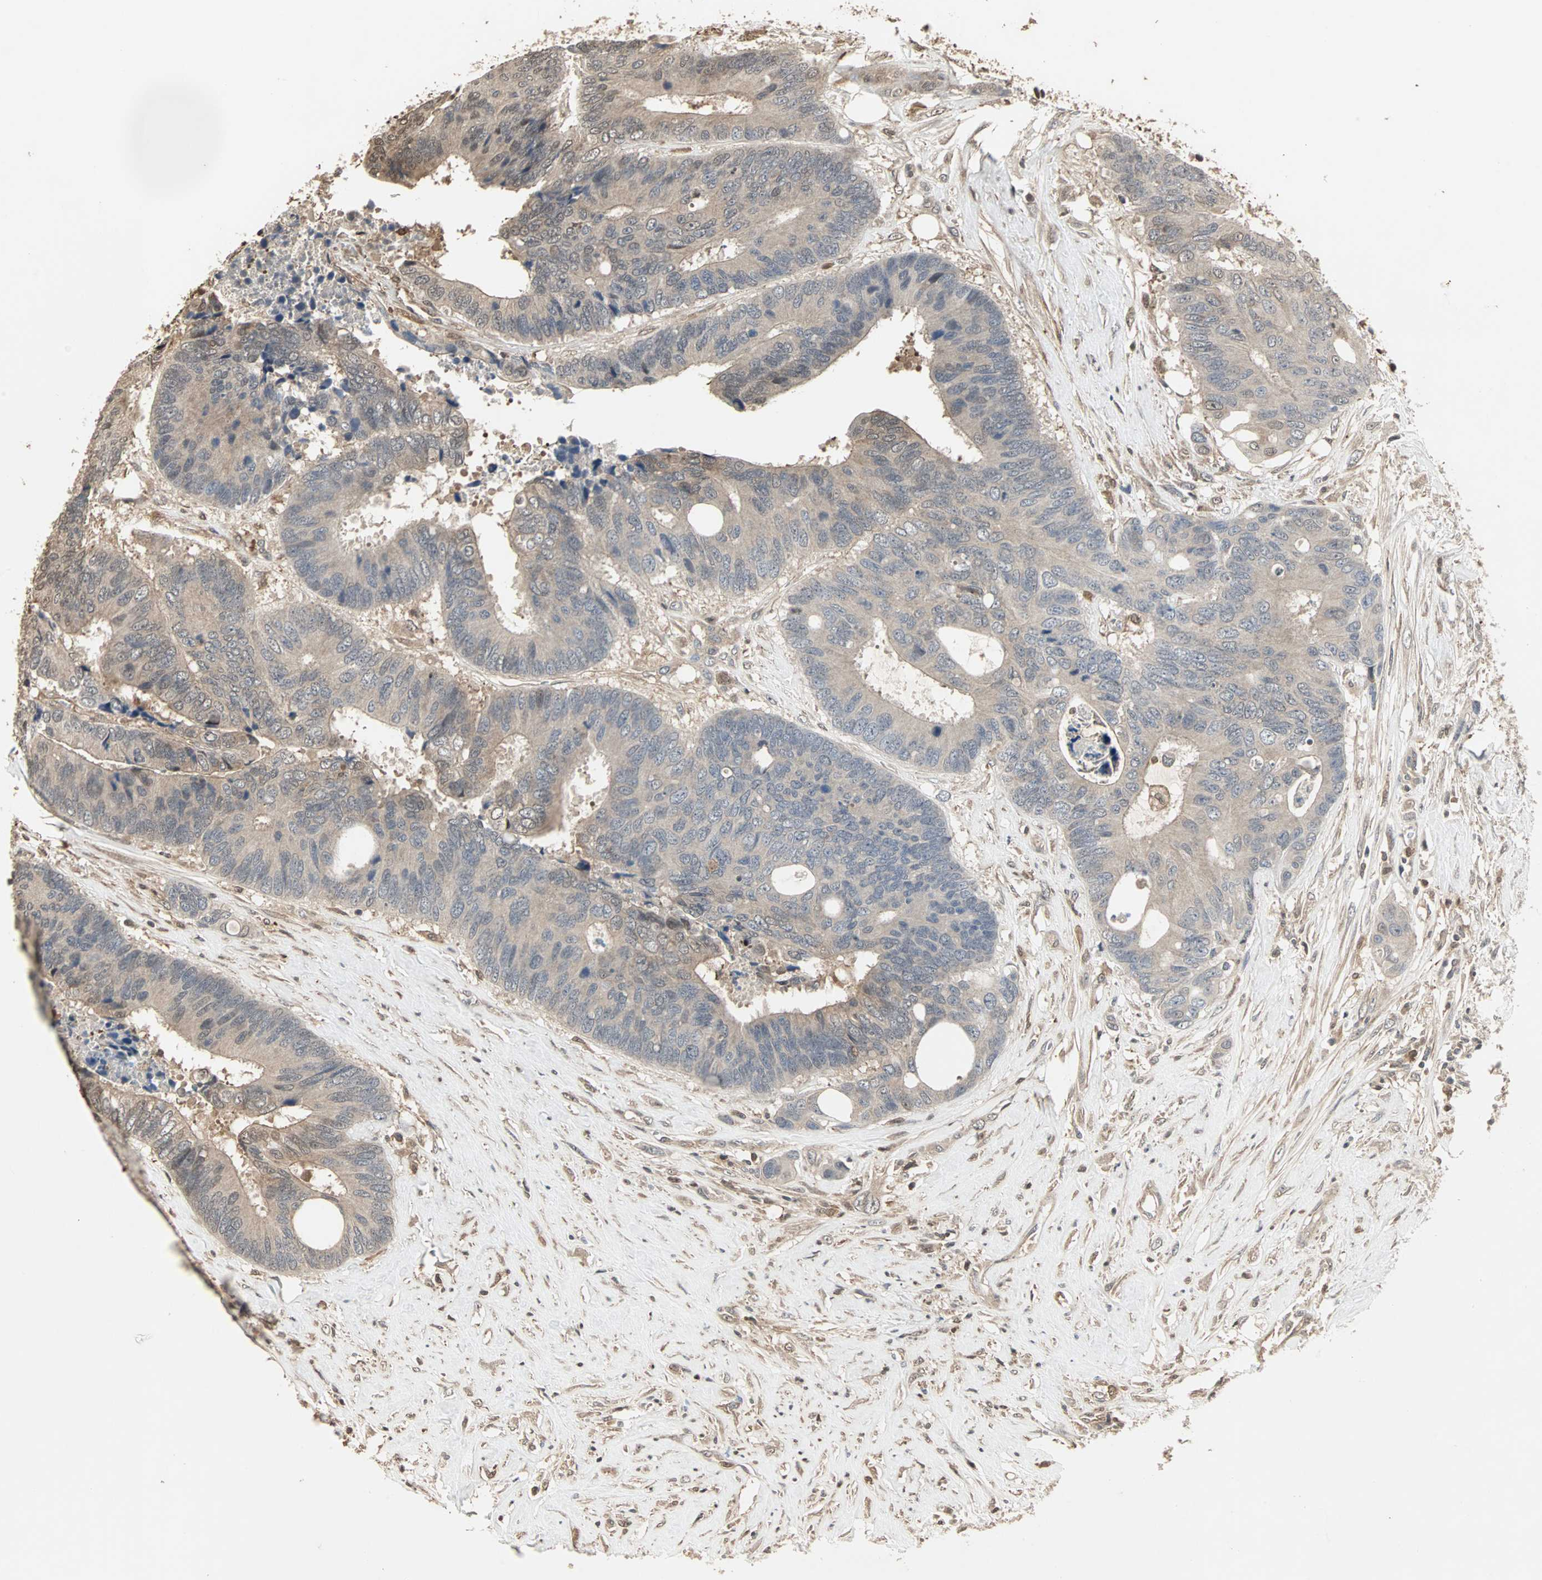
{"staining": {"intensity": "weak", "quantity": ">75%", "location": "cytoplasmic/membranous"}, "tissue": "colorectal cancer", "cell_type": "Tumor cells", "image_type": "cancer", "snomed": [{"axis": "morphology", "description": "Adenocarcinoma, NOS"}, {"axis": "topography", "description": "Rectum"}], "caption": "Adenocarcinoma (colorectal) stained with DAB immunohistochemistry exhibits low levels of weak cytoplasmic/membranous staining in about >75% of tumor cells.", "gene": "DRG2", "patient": {"sex": "male", "age": 55}}